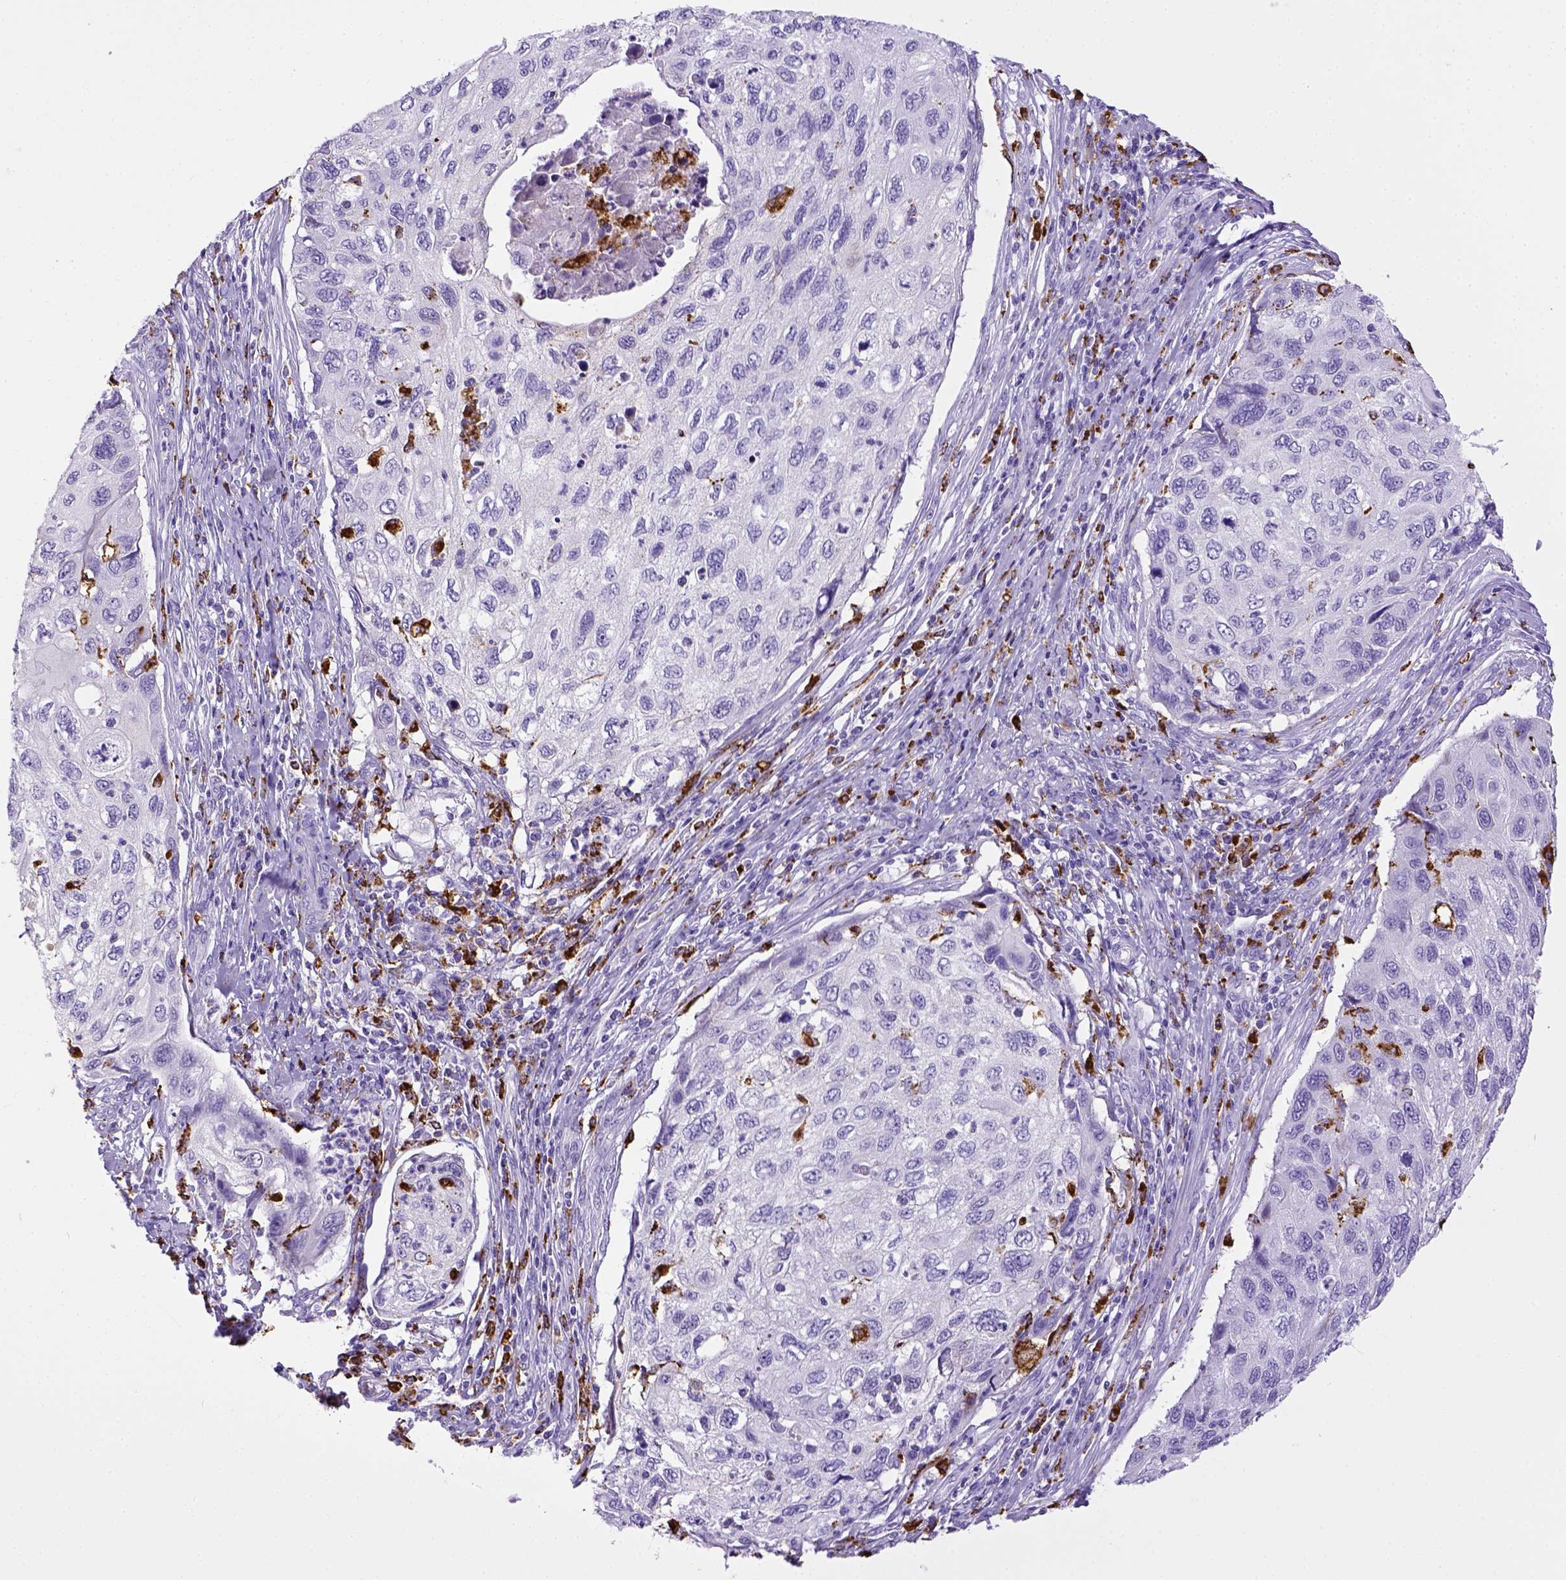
{"staining": {"intensity": "negative", "quantity": "none", "location": "none"}, "tissue": "cervical cancer", "cell_type": "Tumor cells", "image_type": "cancer", "snomed": [{"axis": "morphology", "description": "Squamous cell carcinoma, NOS"}, {"axis": "topography", "description": "Cervix"}], "caption": "Protein analysis of cervical cancer displays no significant staining in tumor cells. The staining was performed using DAB to visualize the protein expression in brown, while the nuclei were stained in blue with hematoxylin (Magnification: 20x).", "gene": "CD68", "patient": {"sex": "female", "age": 70}}